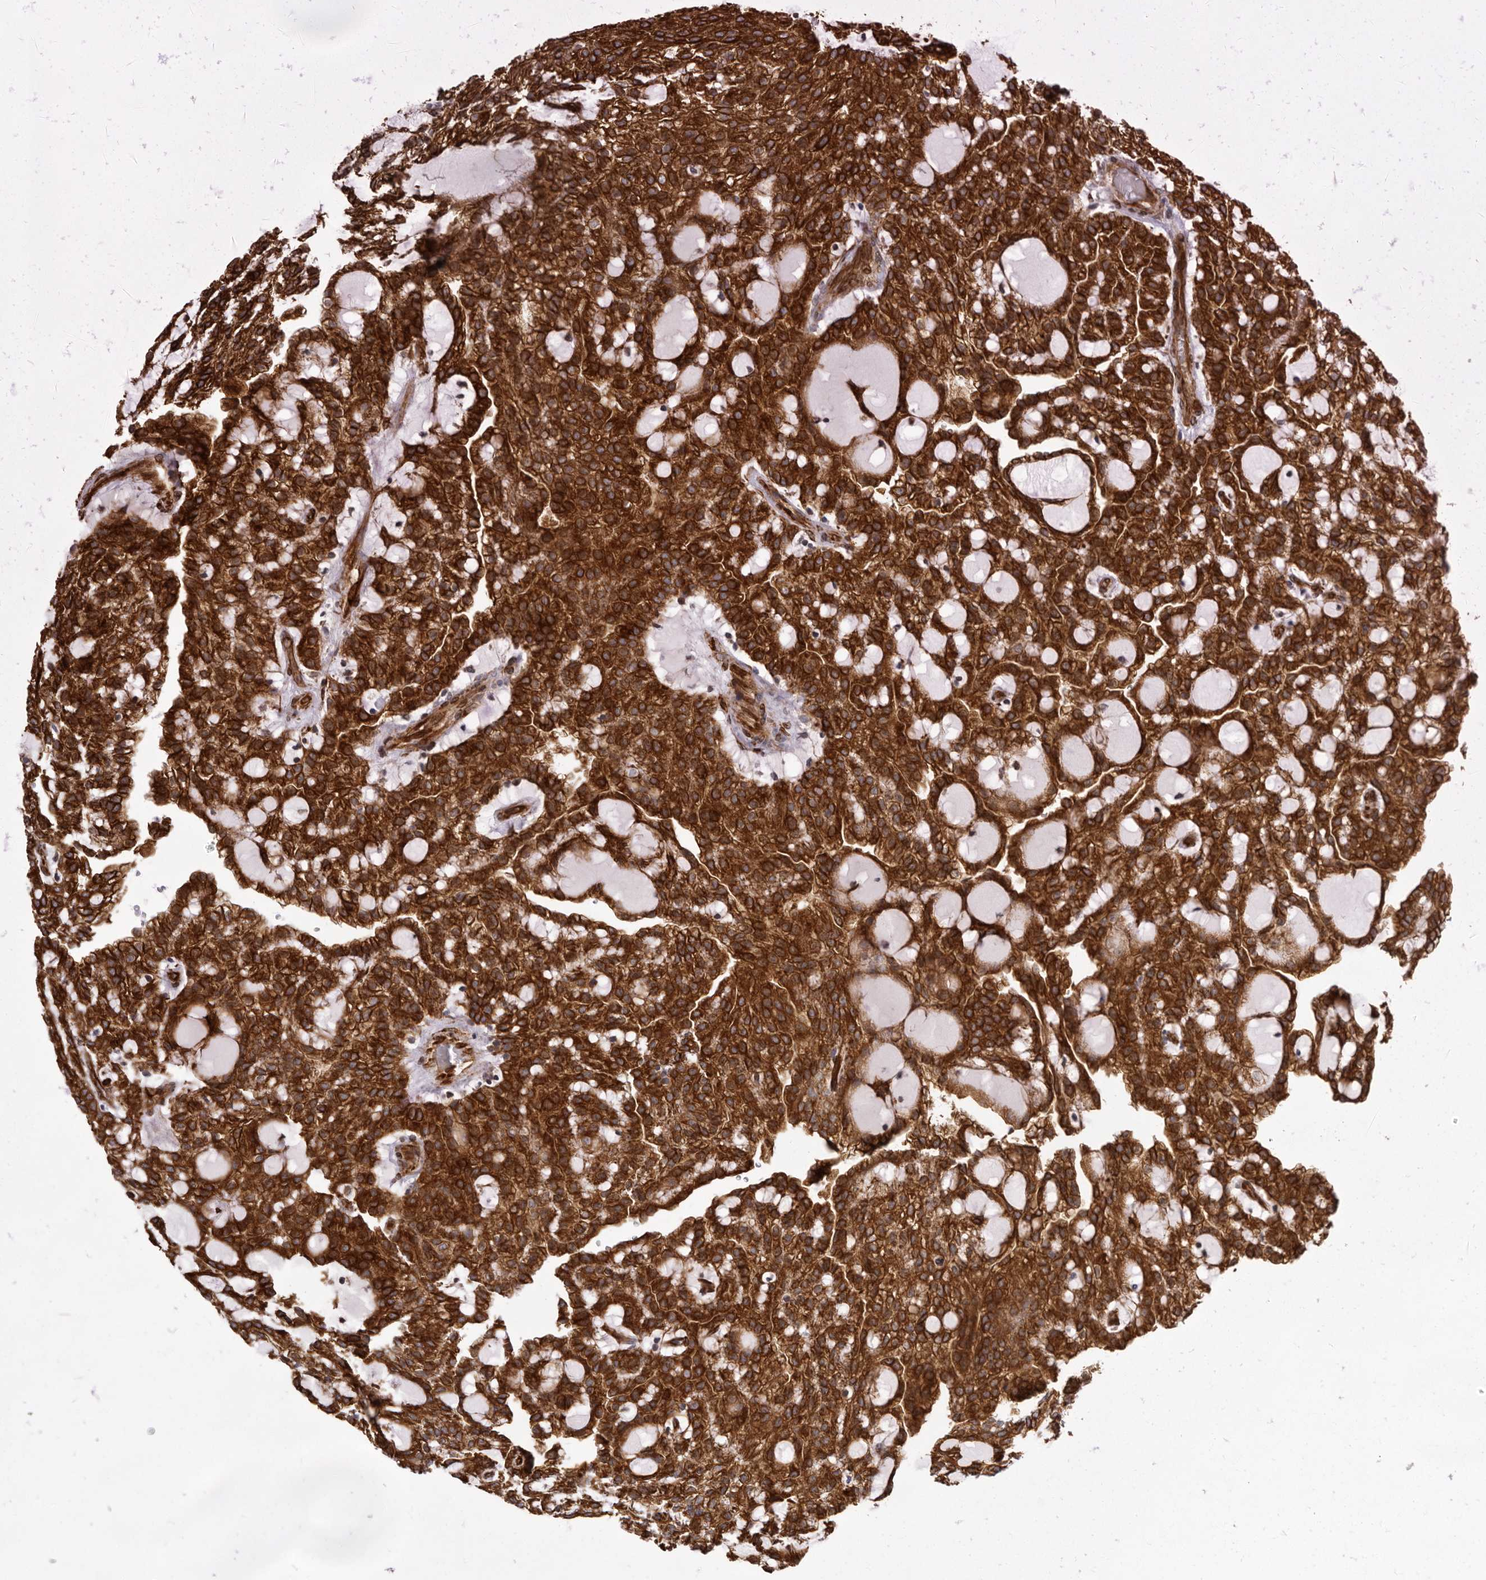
{"staining": {"intensity": "strong", "quantity": ">75%", "location": "cytoplasmic/membranous"}, "tissue": "renal cancer", "cell_type": "Tumor cells", "image_type": "cancer", "snomed": [{"axis": "morphology", "description": "Adenocarcinoma, NOS"}, {"axis": "topography", "description": "Kidney"}], "caption": "IHC image of human renal cancer stained for a protein (brown), which reveals high levels of strong cytoplasmic/membranous positivity in approximately >75% of tumor cells.", "gene": "WDTC1", "patient": {"sex": "male", "age": 63}}